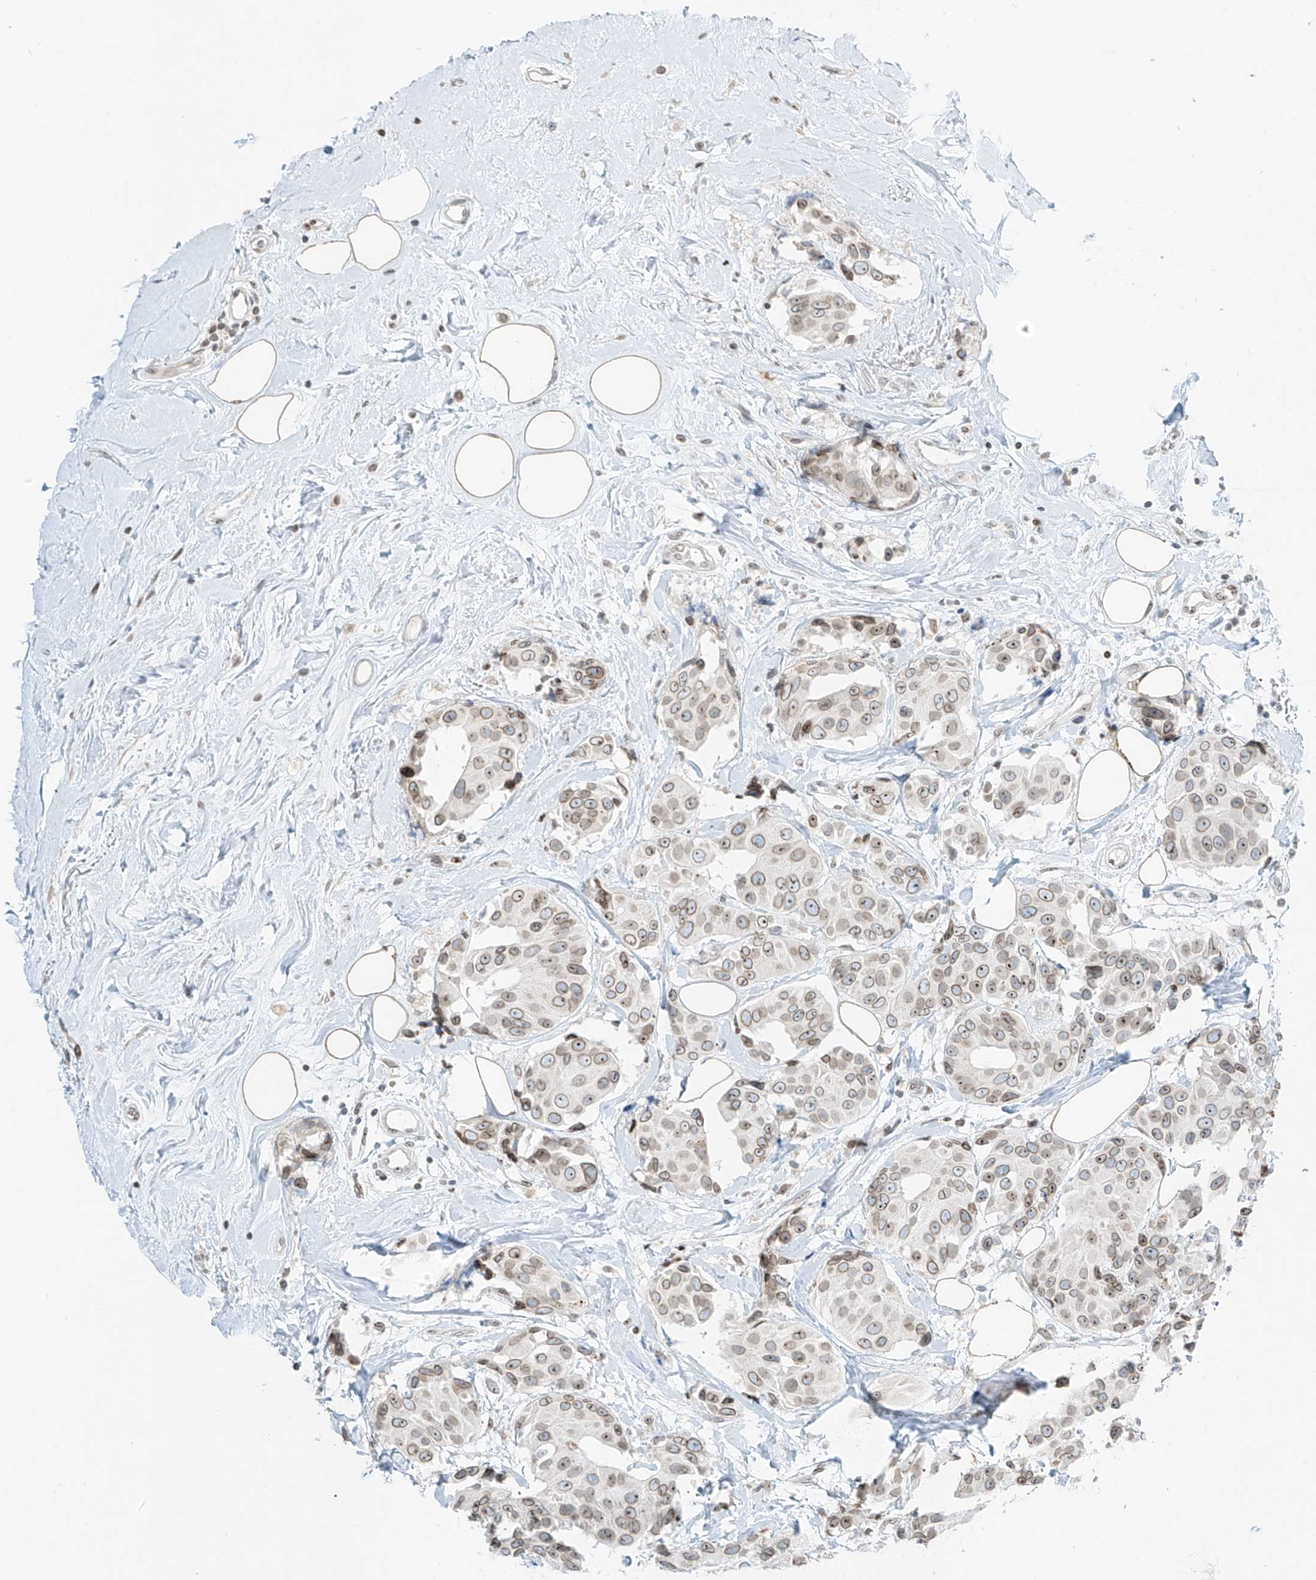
{"staining": {"intensity": "weak", "quantity": "25%-75%", "location": "cytoplasmic/membranous,nuclear"}, "tissue": "breast cancer", "cell_type": "Tumor cells", "image_type": "cancer", "snomed": [{"axis": "morphology", "description": "Normal tissue, NOS"}, {"axis": "morphology", "description": "Duct carcinoma"}, {"axis": "topography", "description": "Breast"}], "caption": "This image reveals breast intraductal carcinoma stained with immunohistochemistry (IHC) to label a protein in brown. The cytoplasmic/membranous and nuclear of tumor cells show weak positivity for the protein. Nuclei are counter-stained blue.", "gene": "SAMD15", "patient": {"sex": "female", "age": 39}}